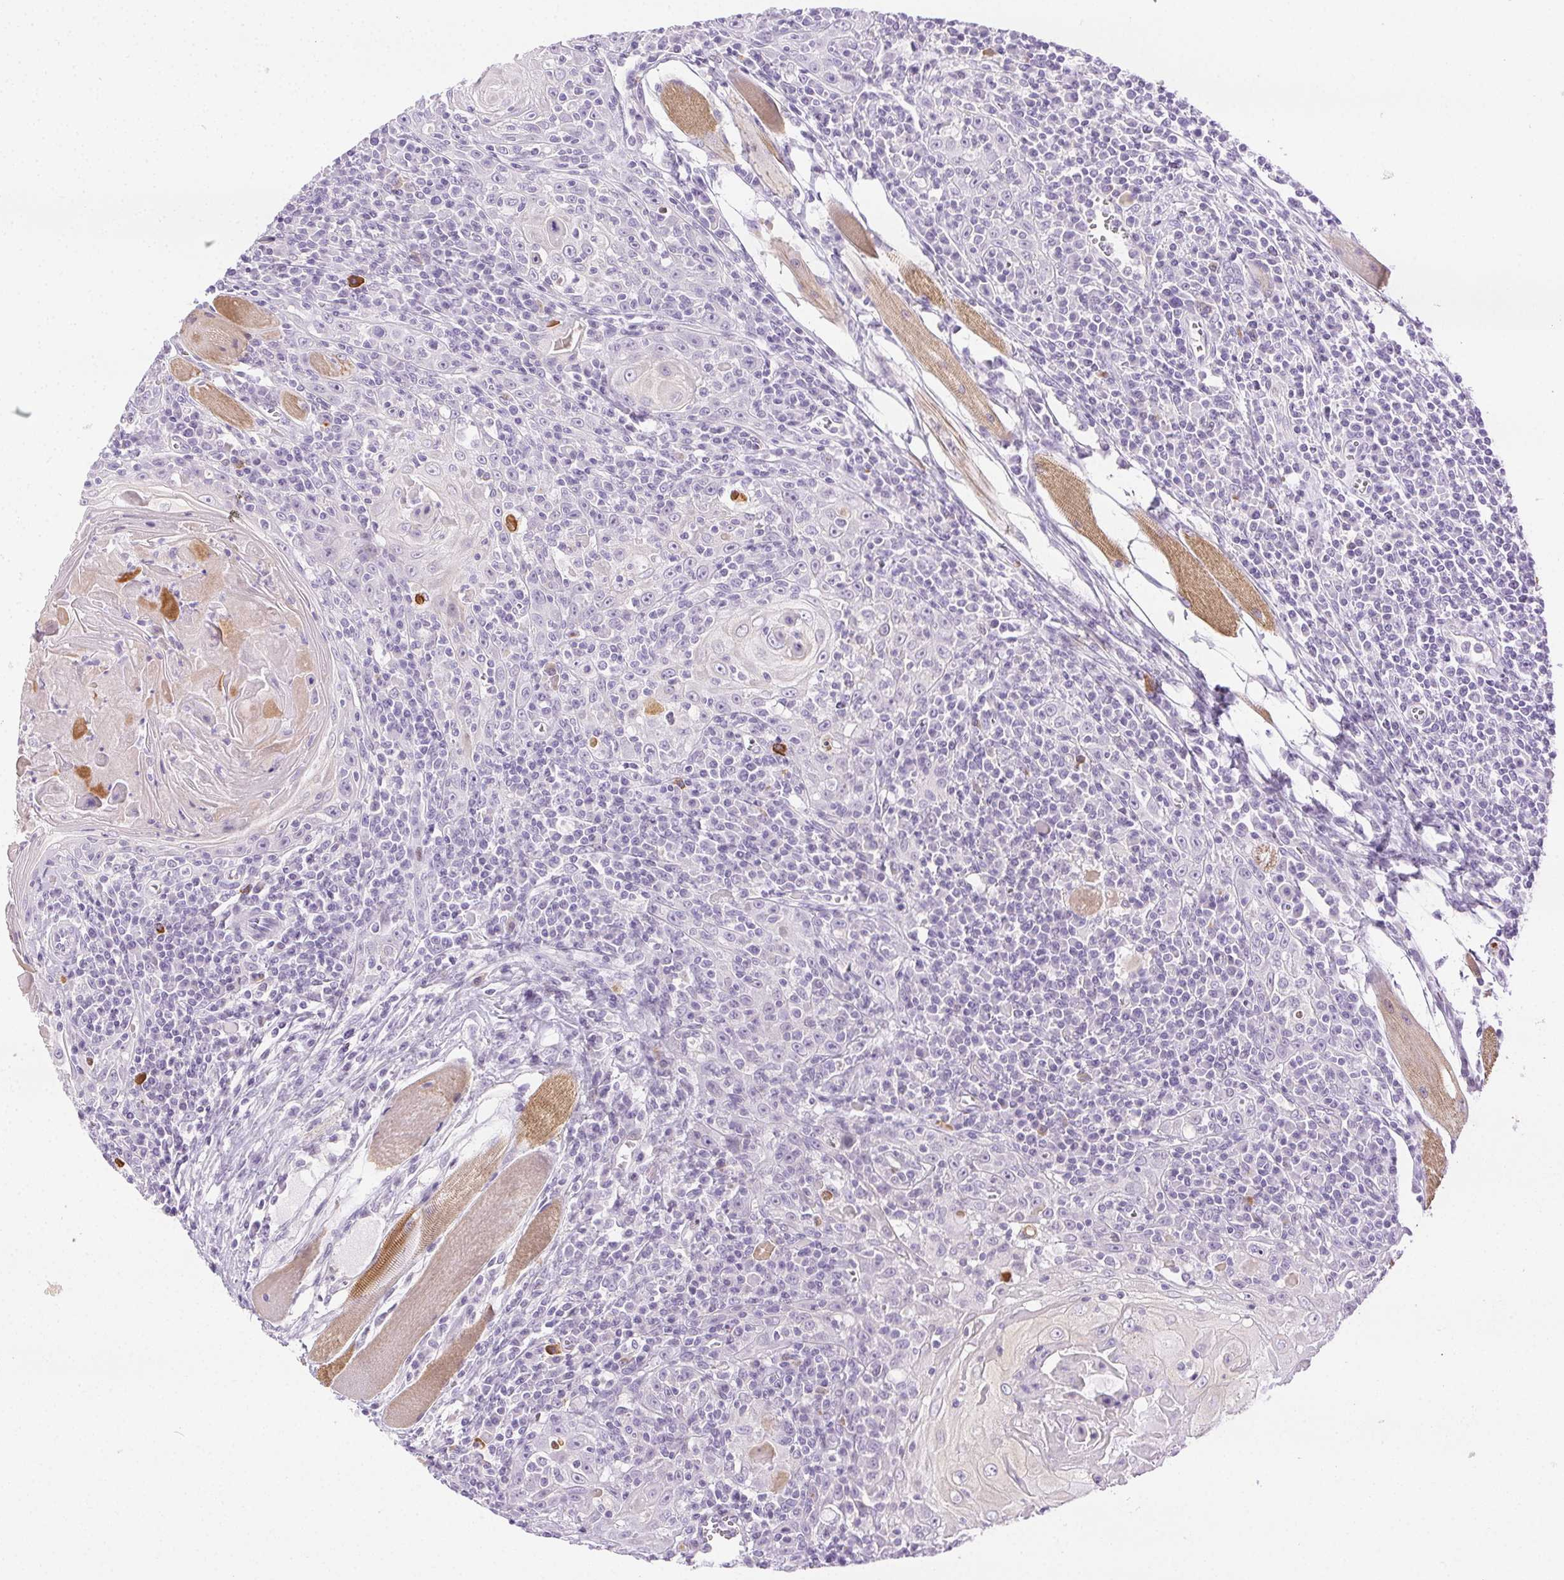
{"staining": {"intensity": "negative", "quantity": "none", "location": "none"}, "tissue": "head and neck cancer", "cell_type": "Tumor cells", "image_type": "cancer", "snomed": [{"axis": "morphology", "description": "Squamous cell carcinoma, NOS"}, {"axis": "topography", "description": "Head-Neck"}], "caption": "This is a micrograph of immunohistochemistry (IHC) staining of squamous cell carcinoma (head and neck), which shows no staining in tumor cells.", "gene": "C20orf85", "patient": {"sex": "male", "age": 52}}